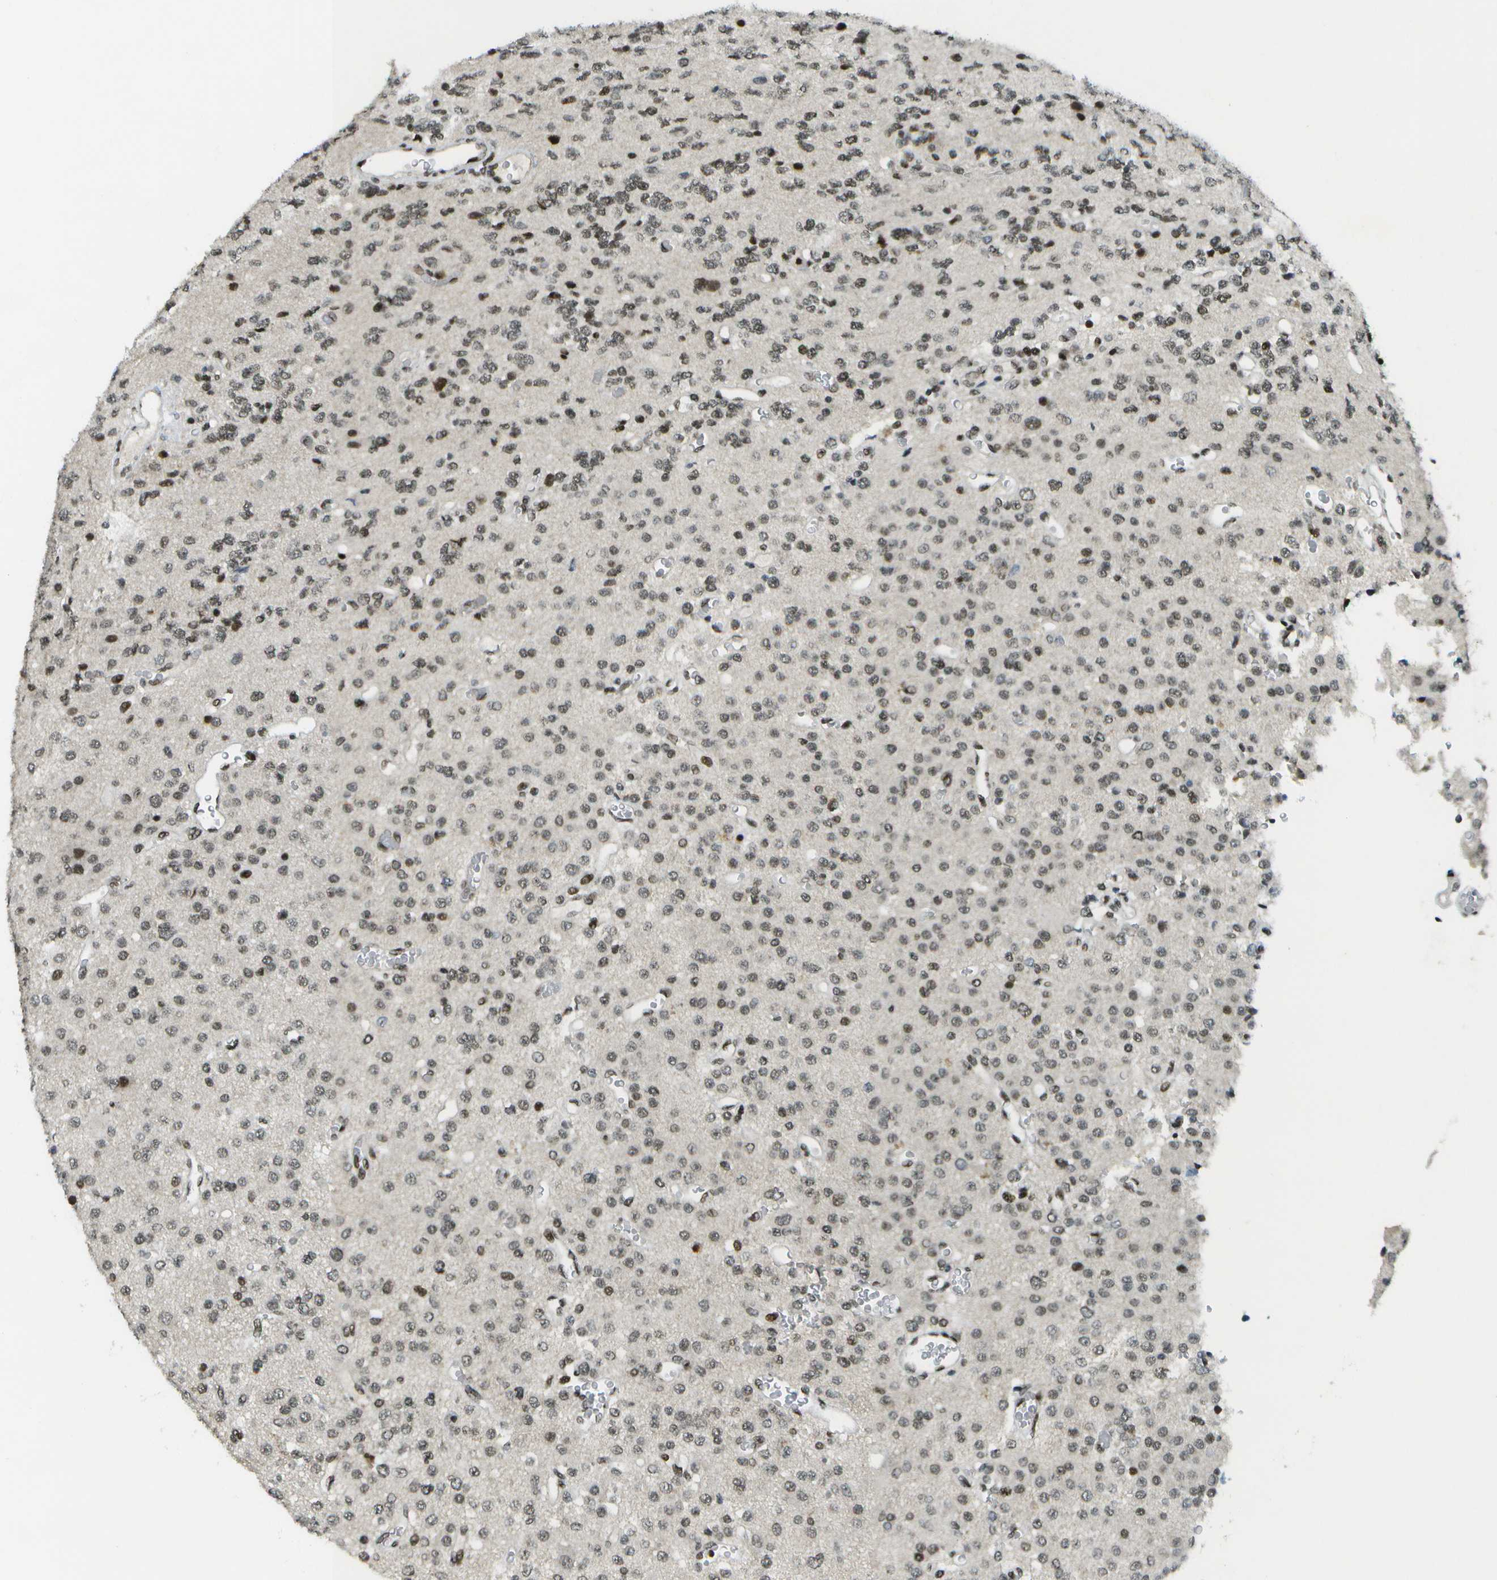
{"staining": {"intensity": "moderate", "quantity": "25%-75%", "location": "nuclear"}, "tissue": "glioma", "cell_type": "Tumor cells", "image_type": "cancer", "snomed": [{"axis": "morphology", "description": "Glioma, malignant, Low grade"}, {"axis": "topography", "description": "Brain"}], "caption": "Human glioma stained for a protein (brown) shows moderate nuclear positive positivity in approximately 25%-75% of tumor cells.", "gene": "IRF7", "patient": {"sex": "male", "age": 38}}